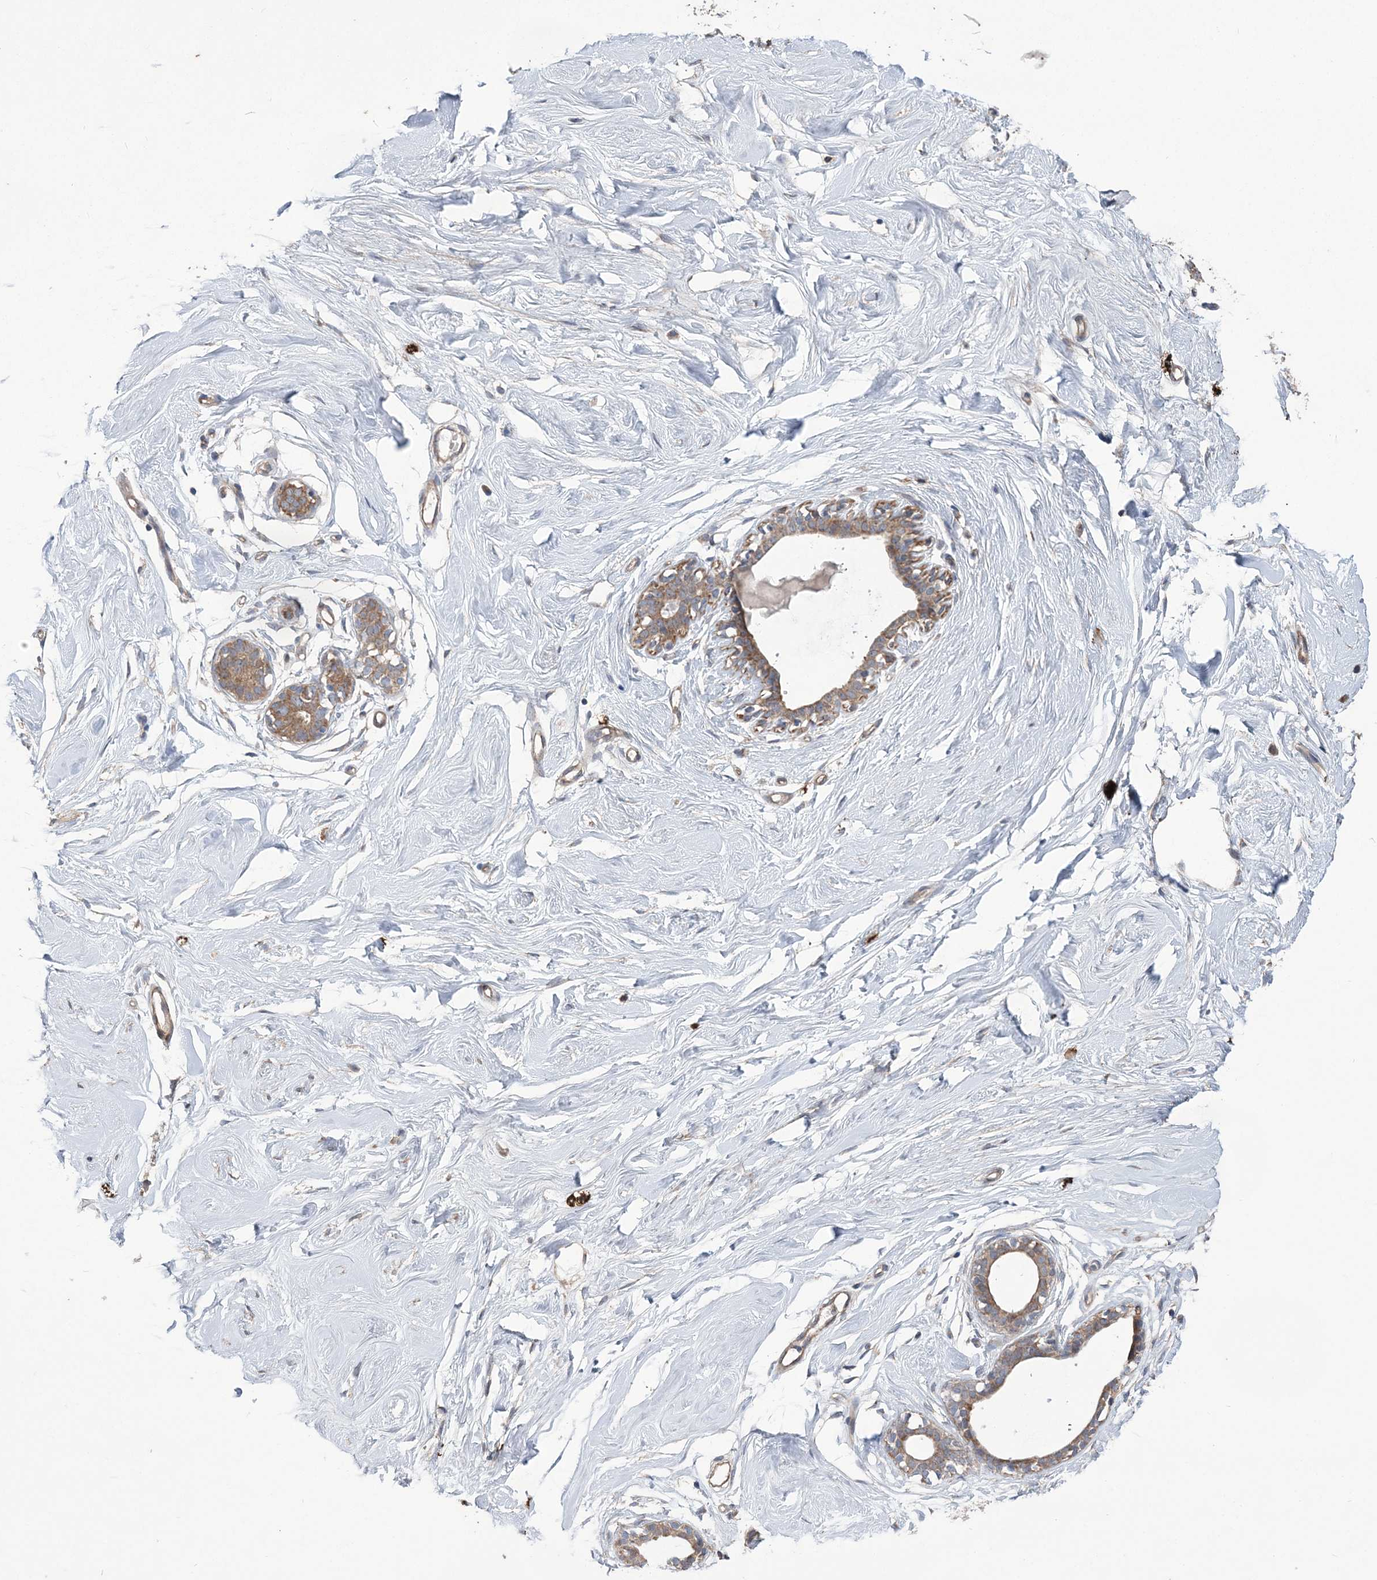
{"staining": {"intensity": "weak", "quantity": "<25%", "location": "cytoplasmic/membranous"}, "tissue": "breast", "cell_type": "Adipocytes", "image_type": "normal", "snomed": [{"axis": "morphology", "description": "Normal tissue, NOS"}, {"axis": "morphology", "description": "Adenoma, NOS"}, {"axis": "topography", "description": "Breast"}], "caption": "Immunohistochemistry (IHC) photomicrograph of benign human breast stained for a protein (brown), which exhibits no positivity in adipocytes.", "gene": "MTRF1L", "patient": {"sex": "female", "age": 23}}